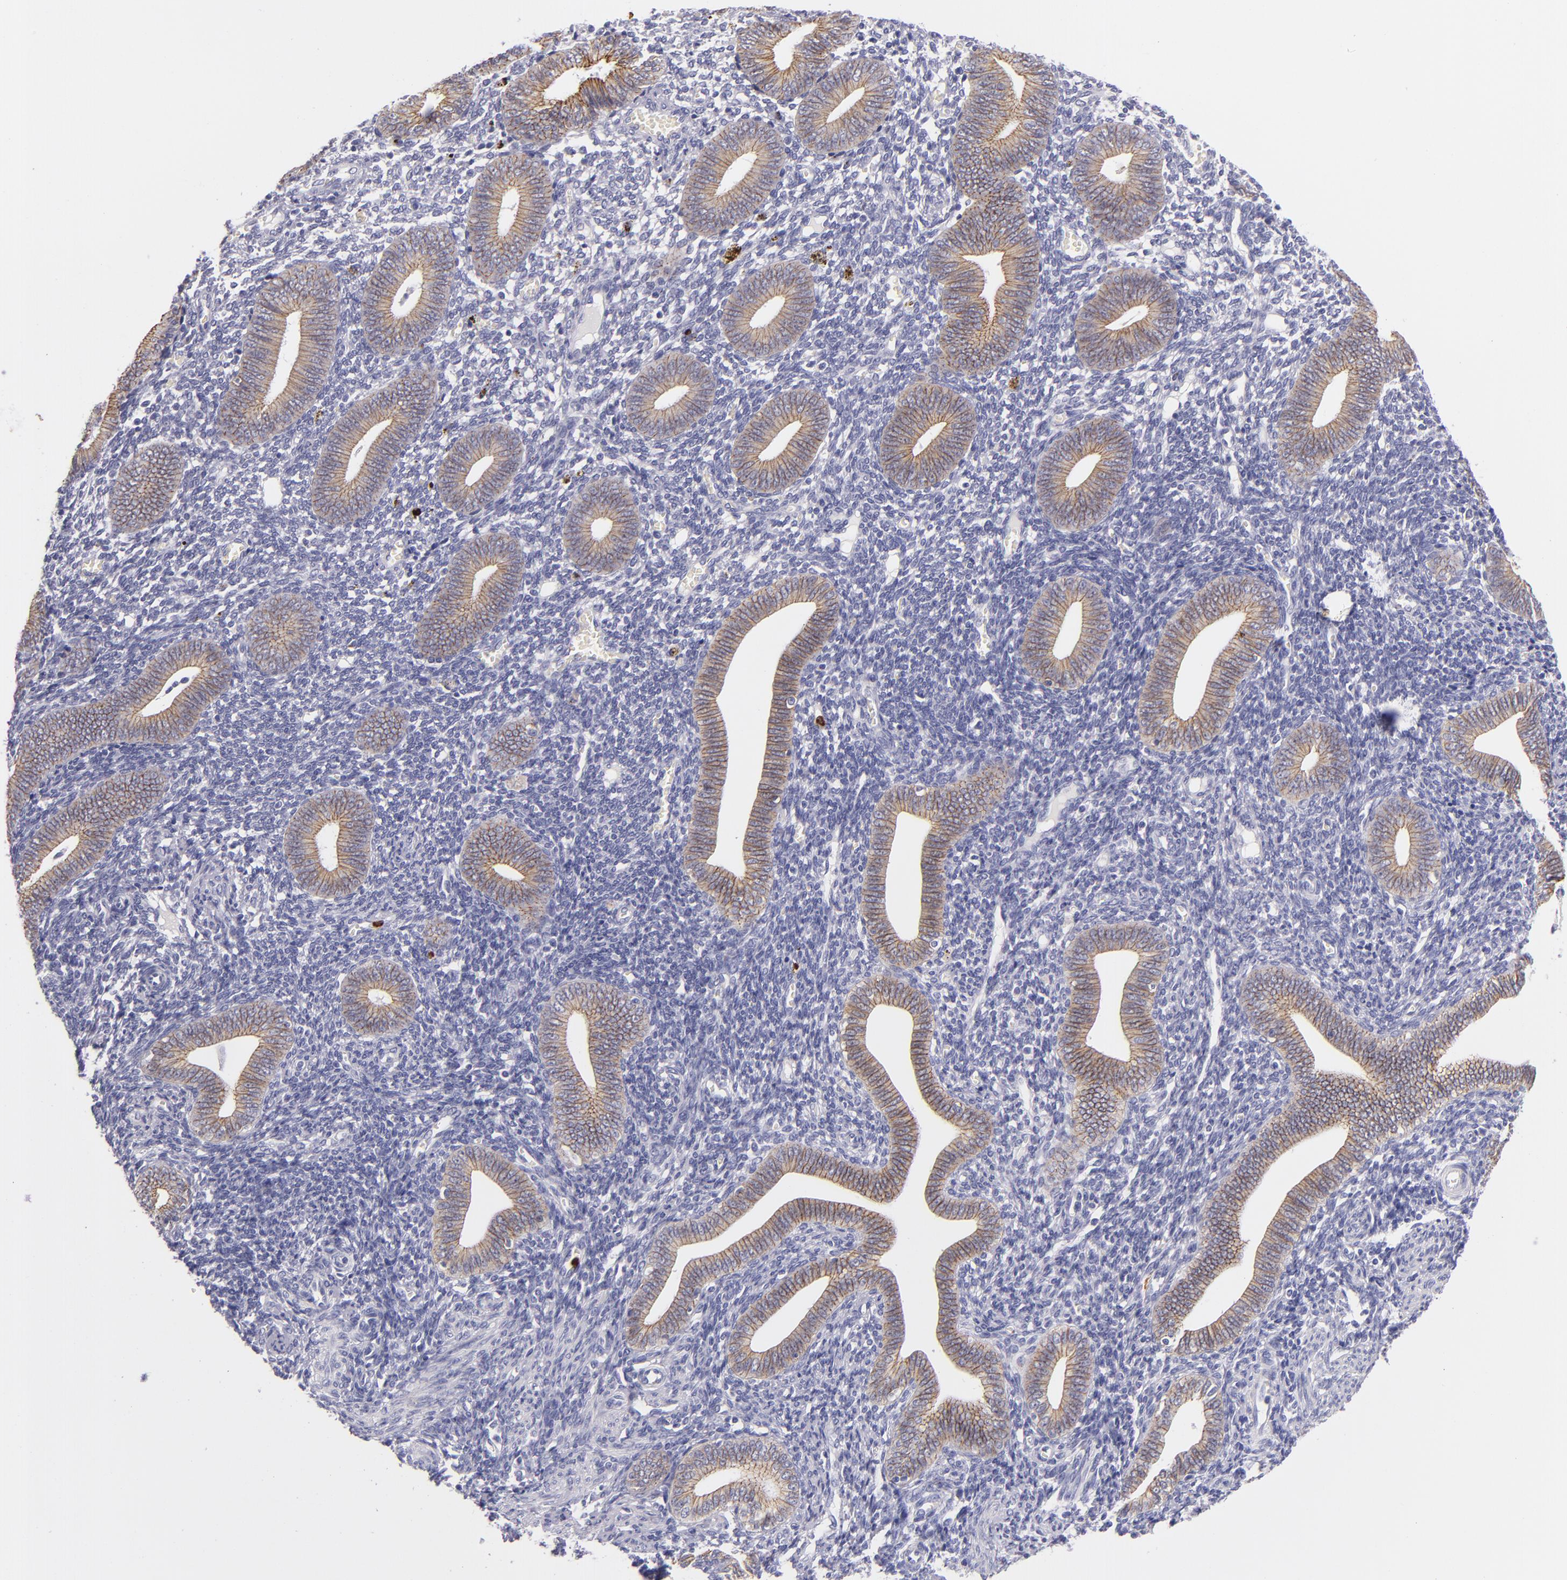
{"staining": {"intensity": "negative", "quantity": "none", "location": "none"}, "tissue": "endometrium", "cell_type": "Cells in endometrial stroma", "image_type": "normal", "snomed": [{"axis": "morphology", "description": "Normal tissue, NOS"}, {"axis": "topography", "description": "Uterus"}, {"axis": "topography", "description": "Endometrium"}], "caption": "DAB (3,3'-diaminobenzidine) immunohistochemical staining of normal endometrium shows no significant positivity in cells in endometrial stroma.", "gene": "CDH3", "patient": {"sex": "female", "age": 33}}